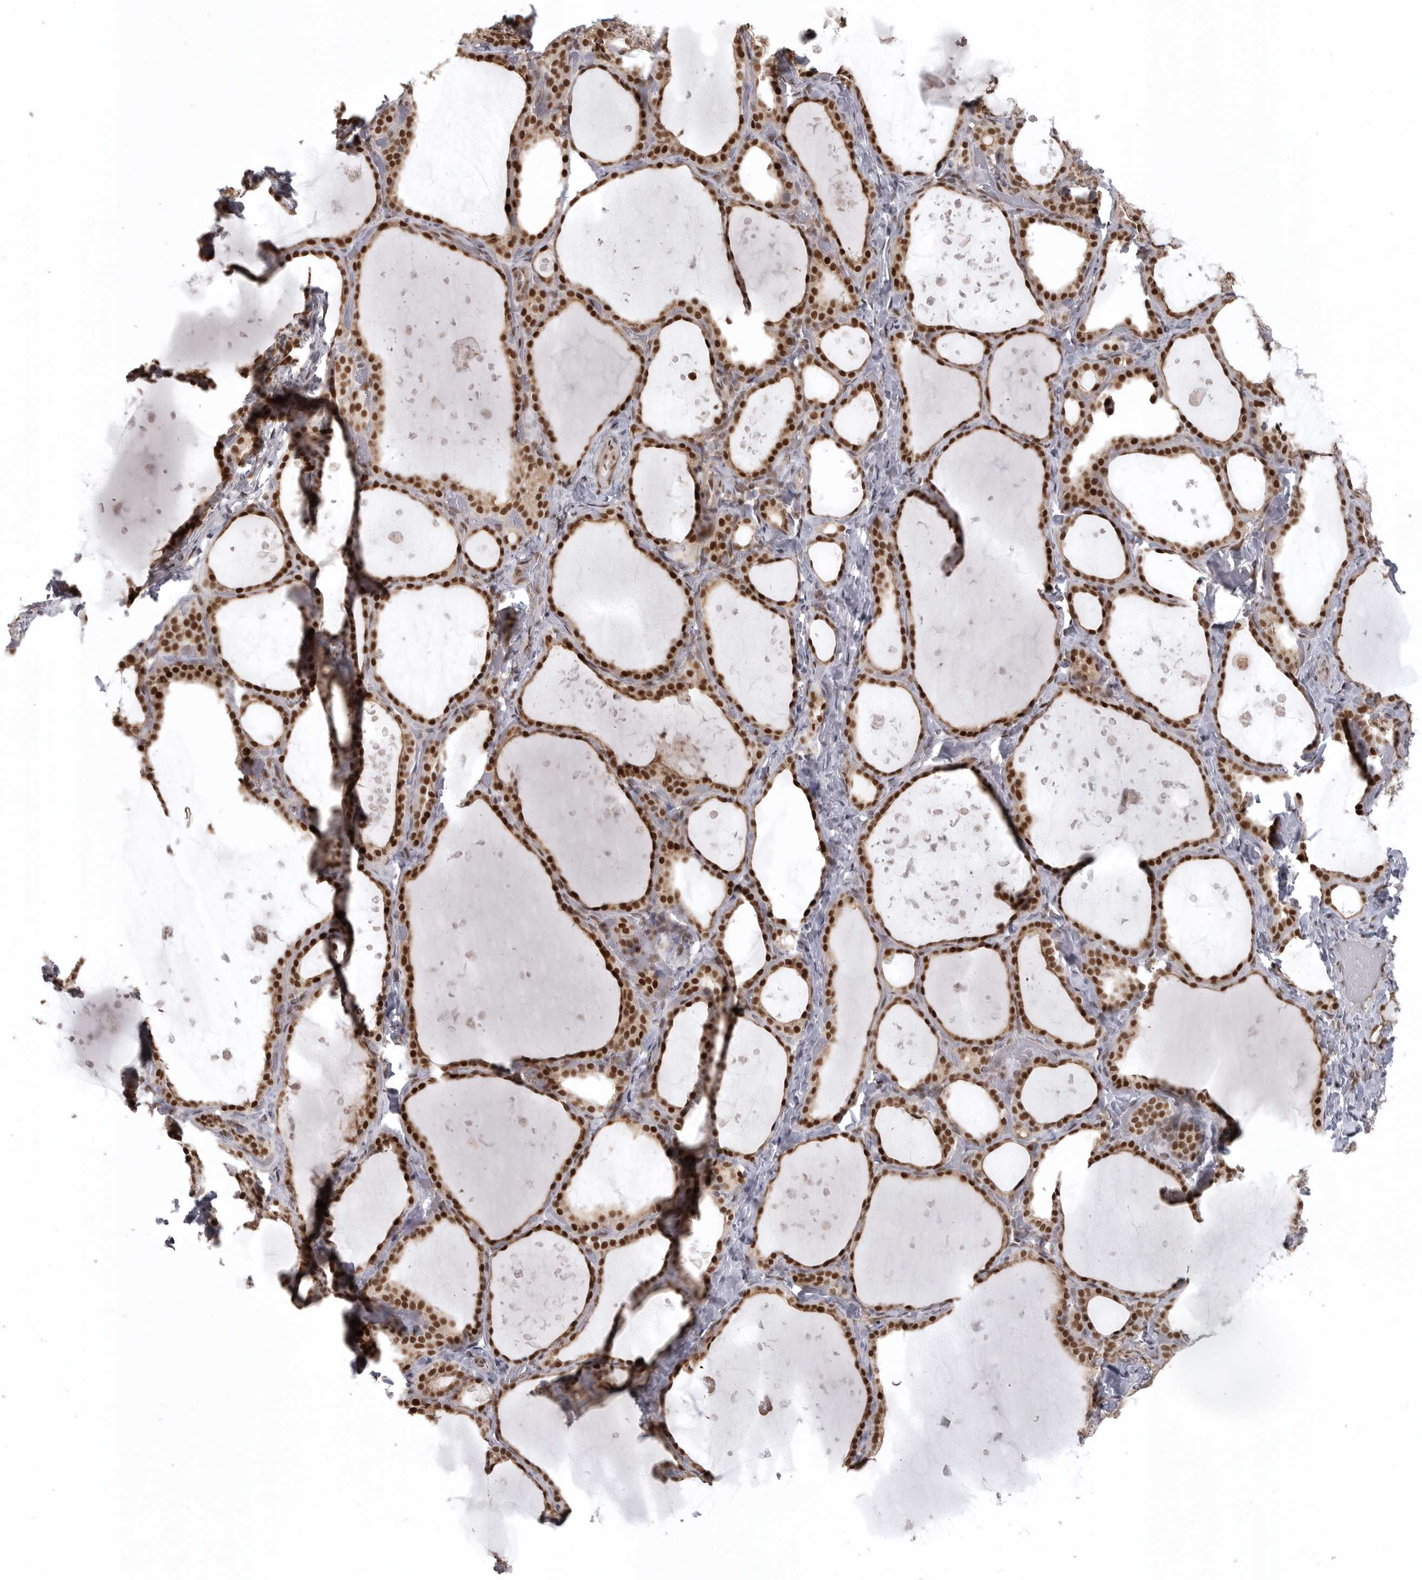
{"staining": {"intensity": "strong", "quantity": ">75%", "location": "nuclear"}, "tissue": "thyroid gland", "cell_type": "Glandular cells", "image_type": "normal", "snomed": [{"axis": "morphology", "description": "Normal tissue, NOS"}, {"axis": "topography", "description": "Thyroid gland"}], "caption": "A high amount of strong nuclear staining is present in about >75% of glandular cells in unremarkable thyroid gland.", "gene": "ISG20L2", "patient": {"sex": "female", "age": 44}}